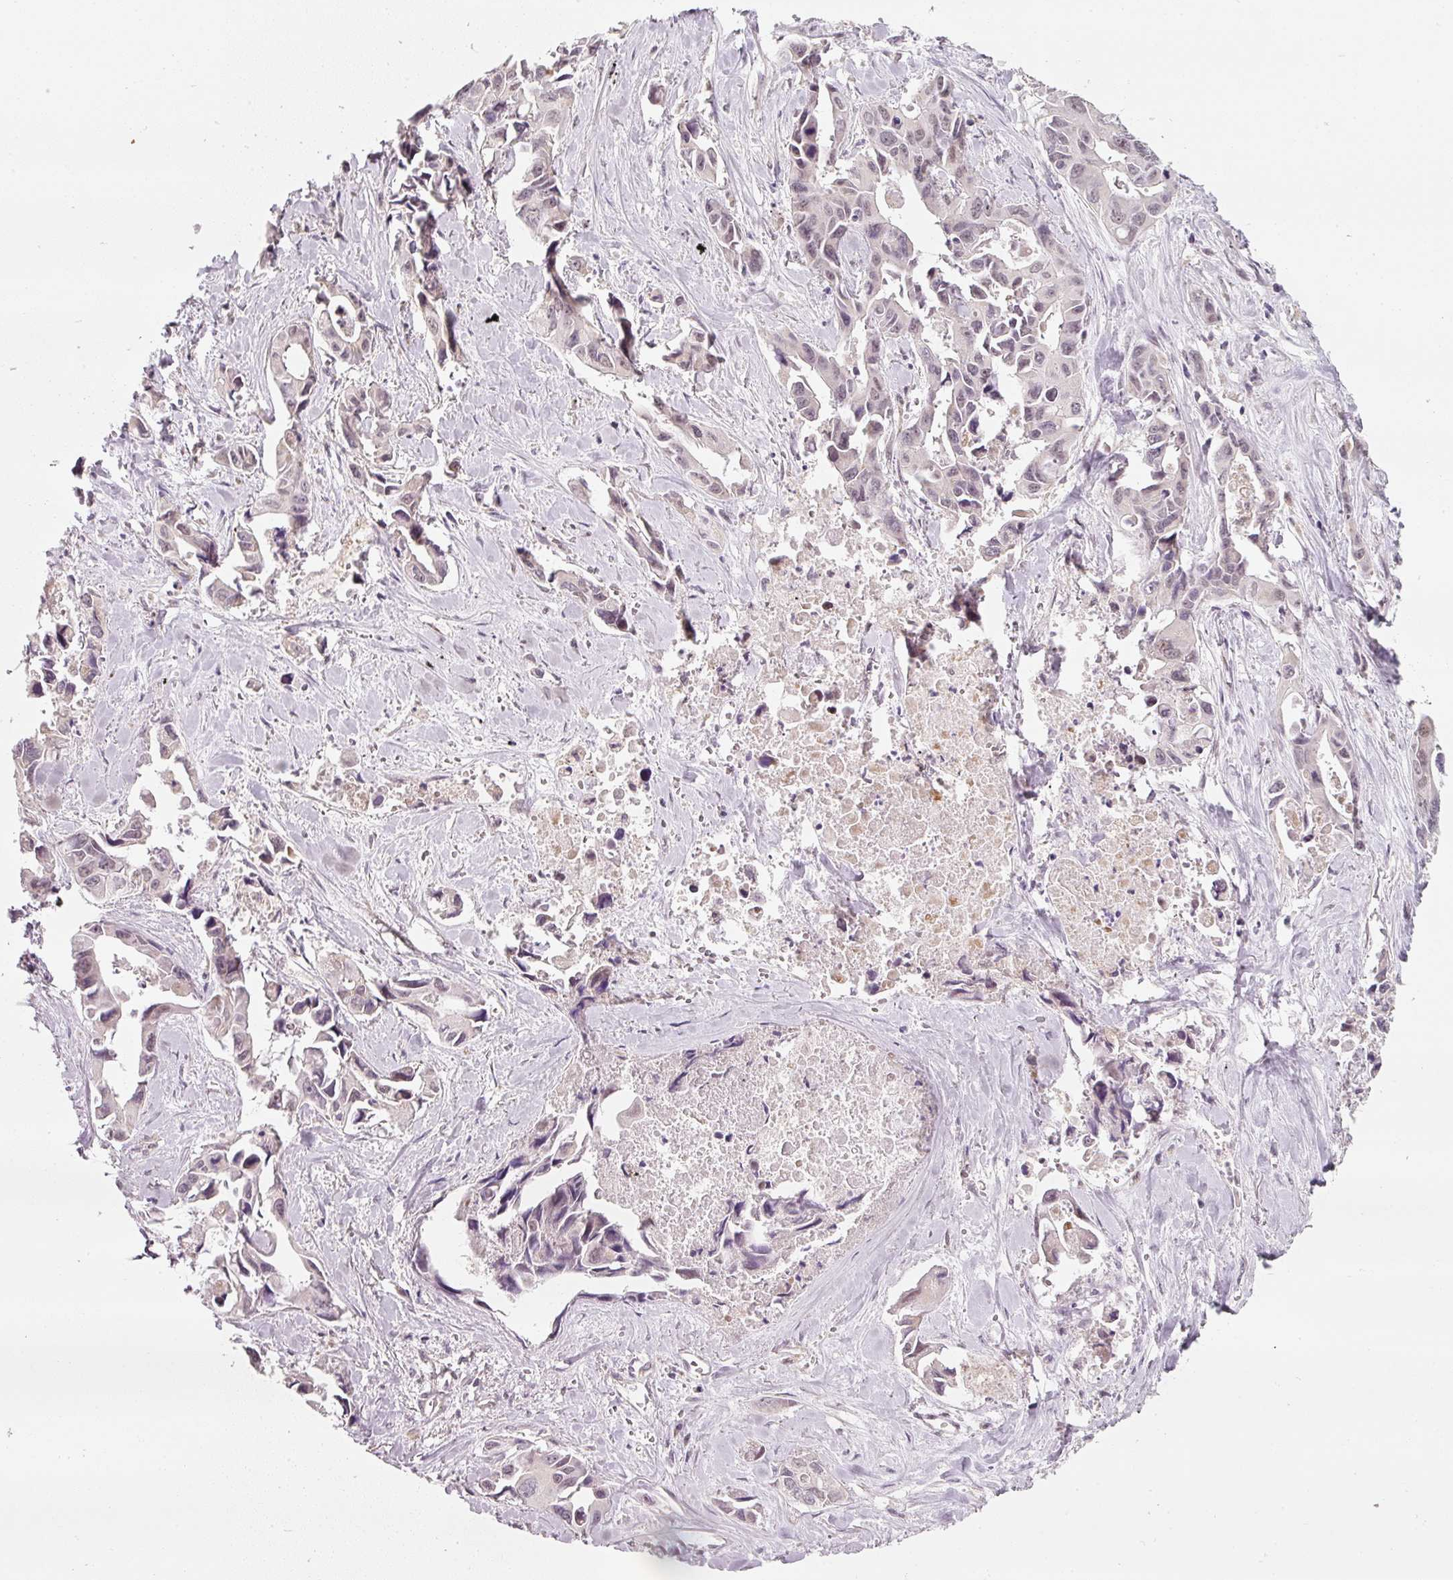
{"staining": {"intensity": "negative", "quantity": "none", "location": "none"}, "tissue": "lung cancer", "cell_type": "Tumor cells", "image_type": "cancer", "snomed": [{"axis": "morphology", "description": "Adenocarcinoma, NOS"}, {"axis": "topography", "description": "Lung"}], "caption": "Histopathology image shows no significant protein expression in tumor cells of lung cancer.", "gene": "FSTL3", "patient": {"sex": "male", "age": 64}}